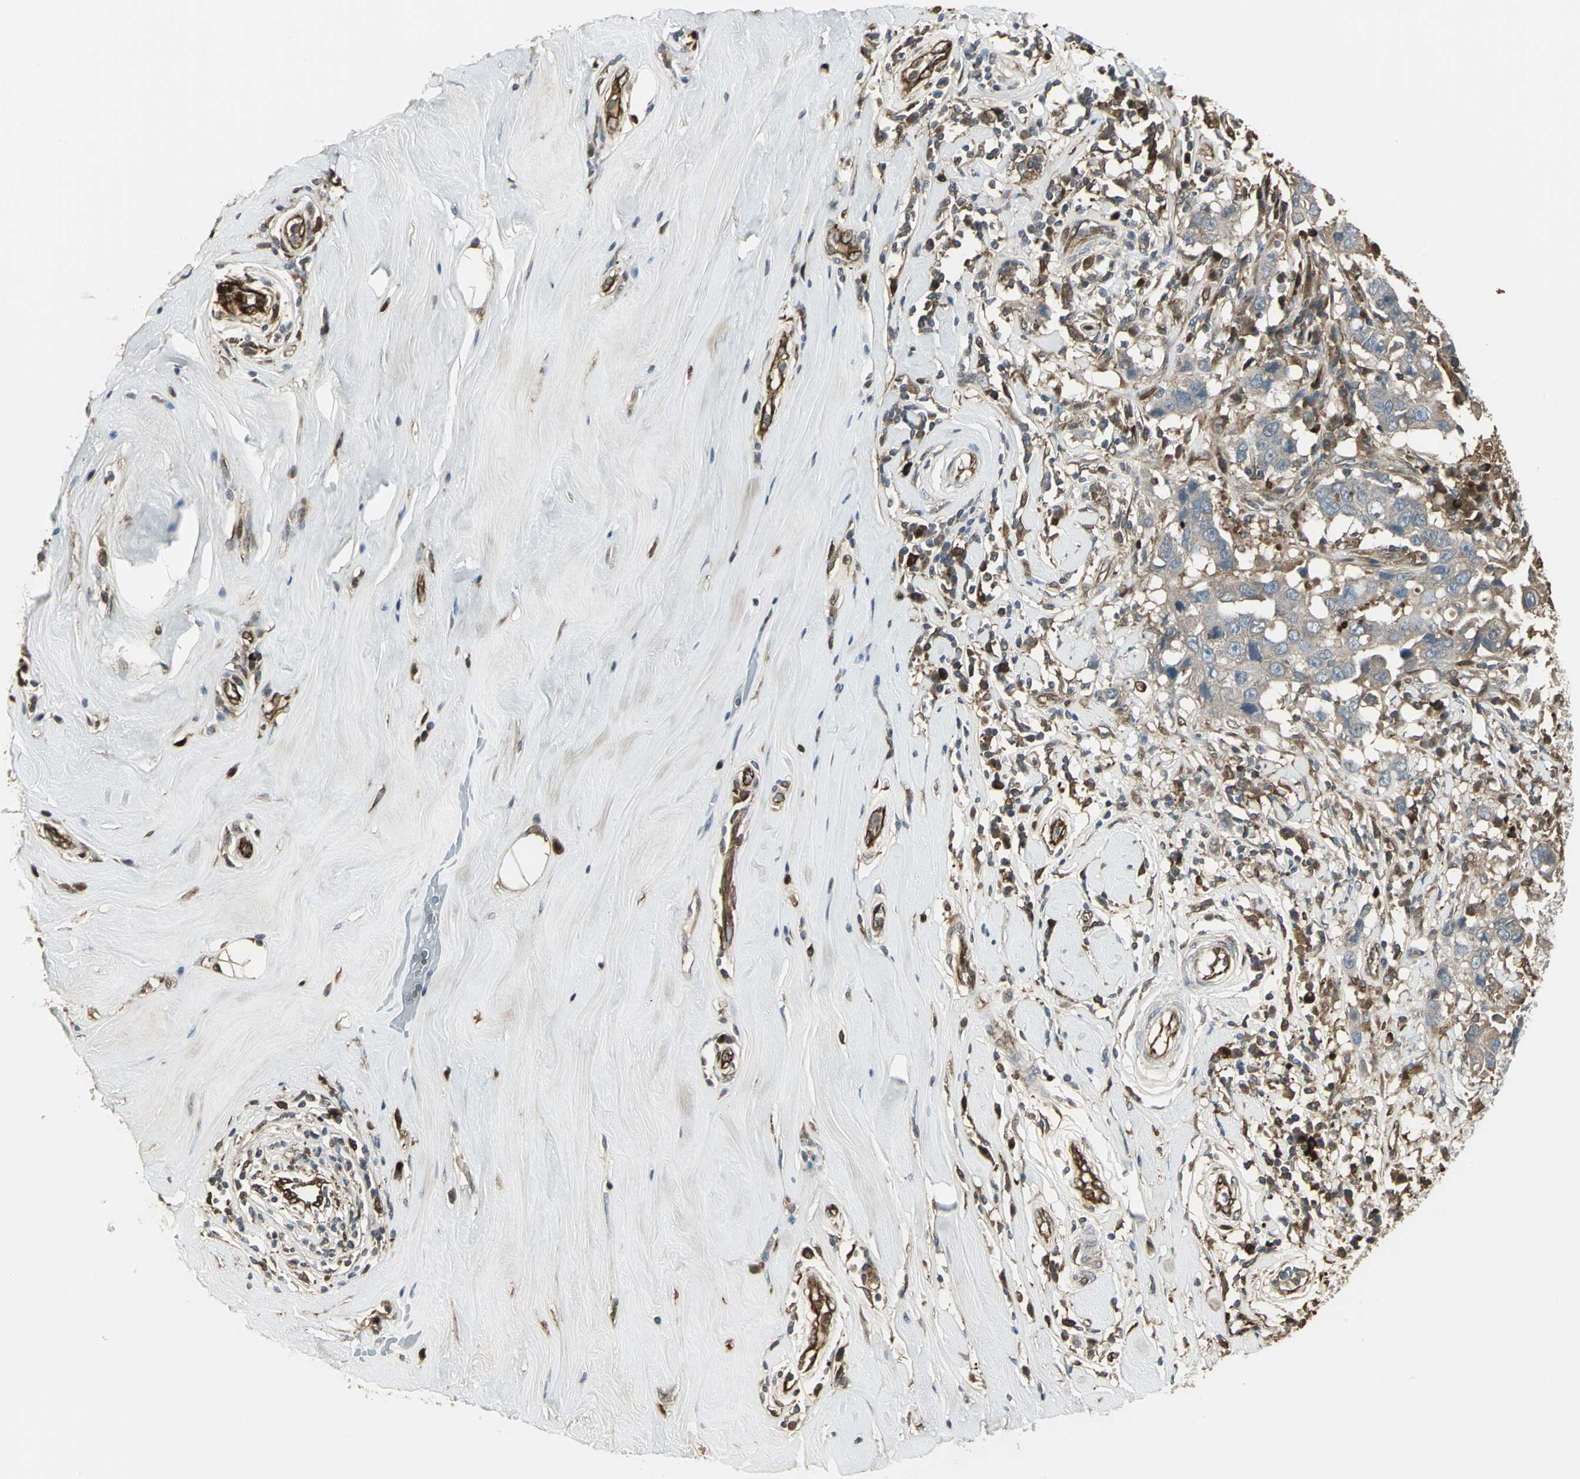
{"staining": {"intensity": "moderate", "quantity": ">75%", "location": "cytoplasmic/membranous"}, "tissue": "breast cancer", "cell_type": "Tumor cells", "image_type": "cancer", "snomed": [{"axis": "morphology", "description": "Duct carcinoma"}, {"axis": "topography", "description": "Breast"}], "caption": "Tumor cells exhibit moderate cytoplasmic/membranous positivity in about >75% of cells in breast cancer.", "gene": "PRXL2B", "patient": {"sex": "female", "age": 27}}